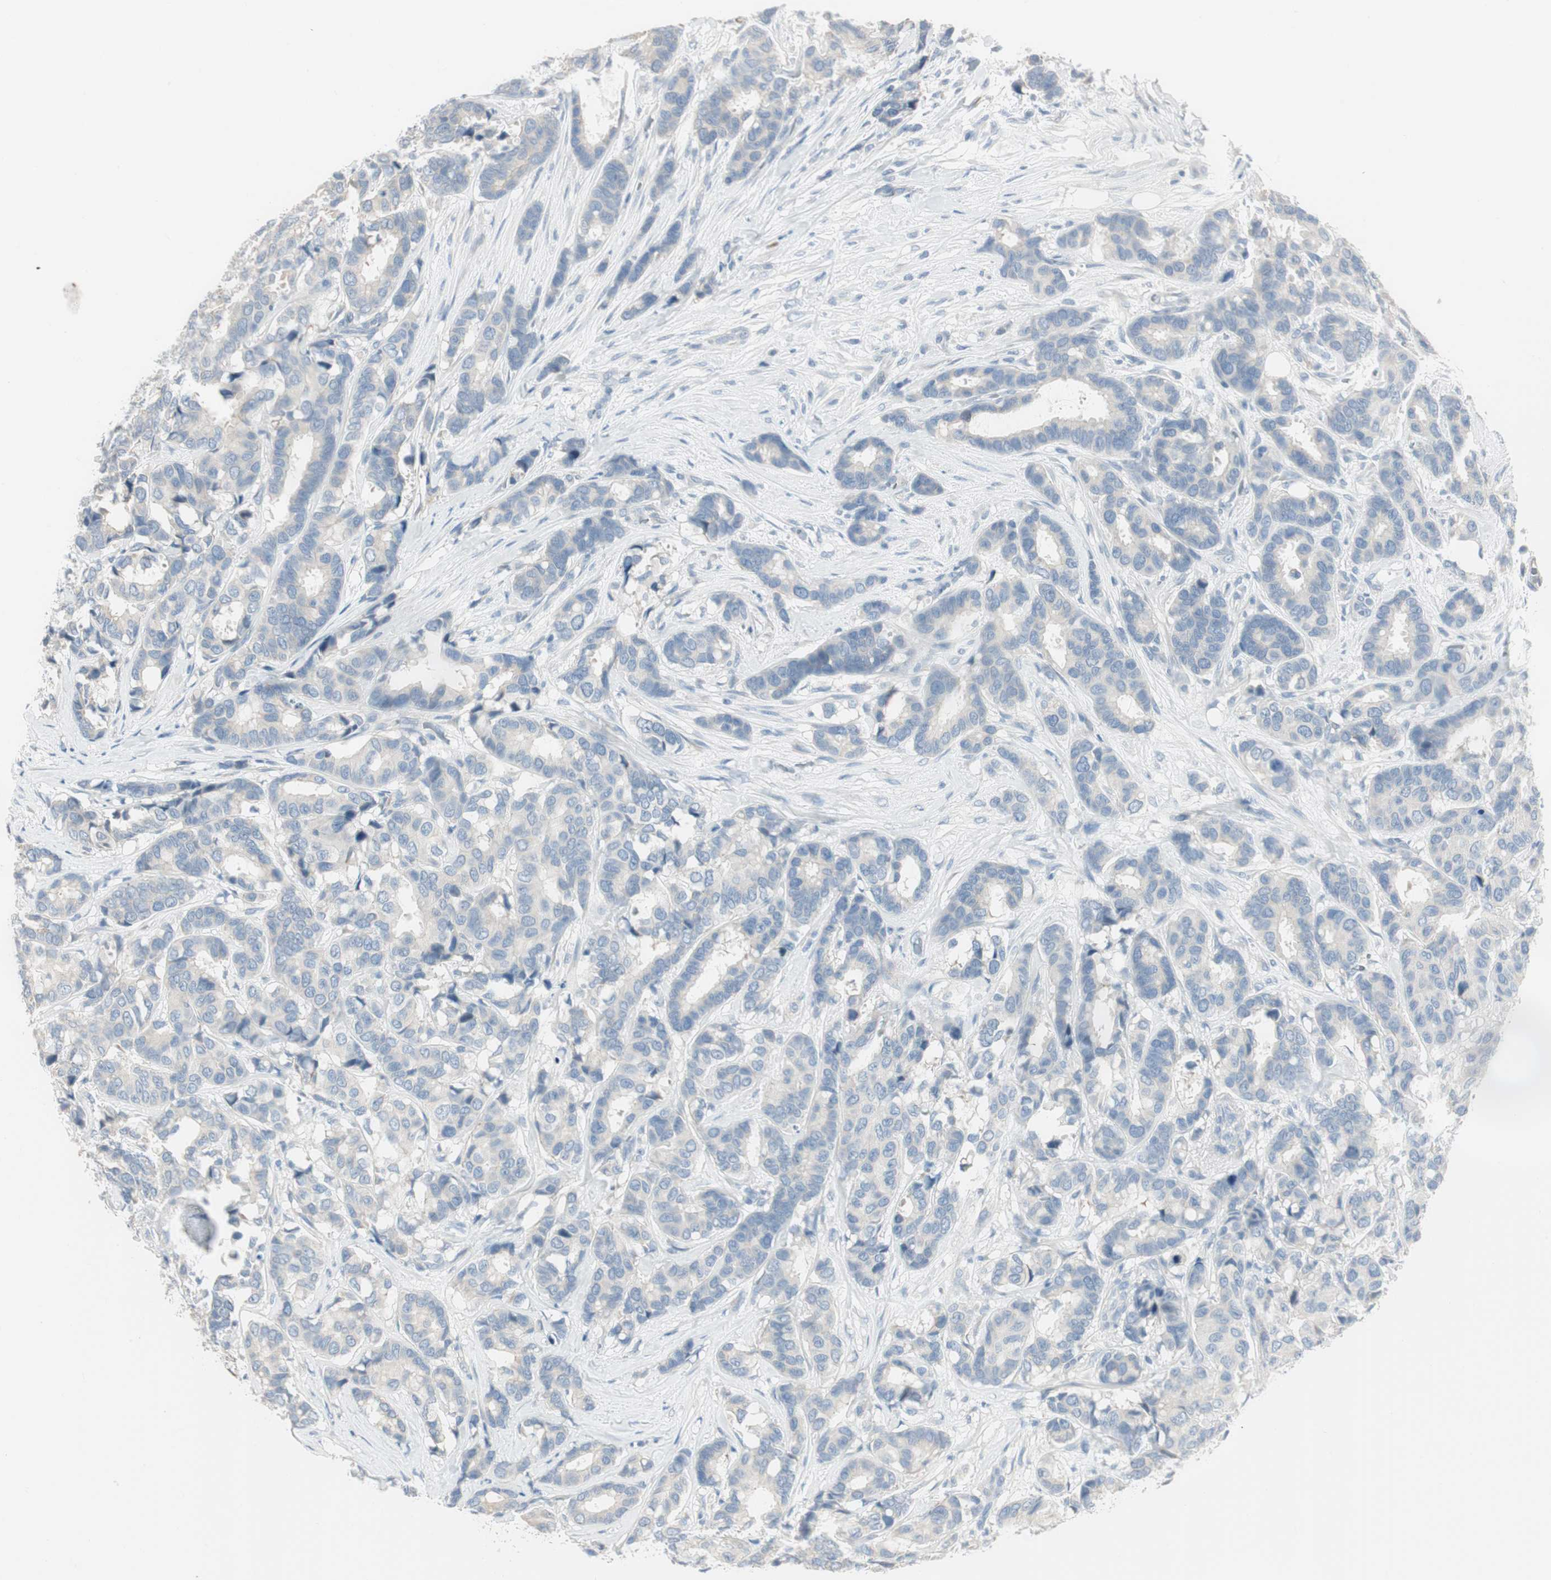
{"staining": {"intensity": "negative", "quantity": "none", "location": "none"}, "tissue": "breast cancer", "cell_type": "Tumor cells", "image_type": "cancer", "snomed": [{"axis": "morphology", "description": "Duct carcinoma"}, {"axis": "topography", "description": "Breast"}], "caption": "Immunohistochemistry of intraductal carcinoma (breast) reveals no expression in tumor cells.", "gene": "SPINK4", "patient": {"sex": "female", "age": 87}}